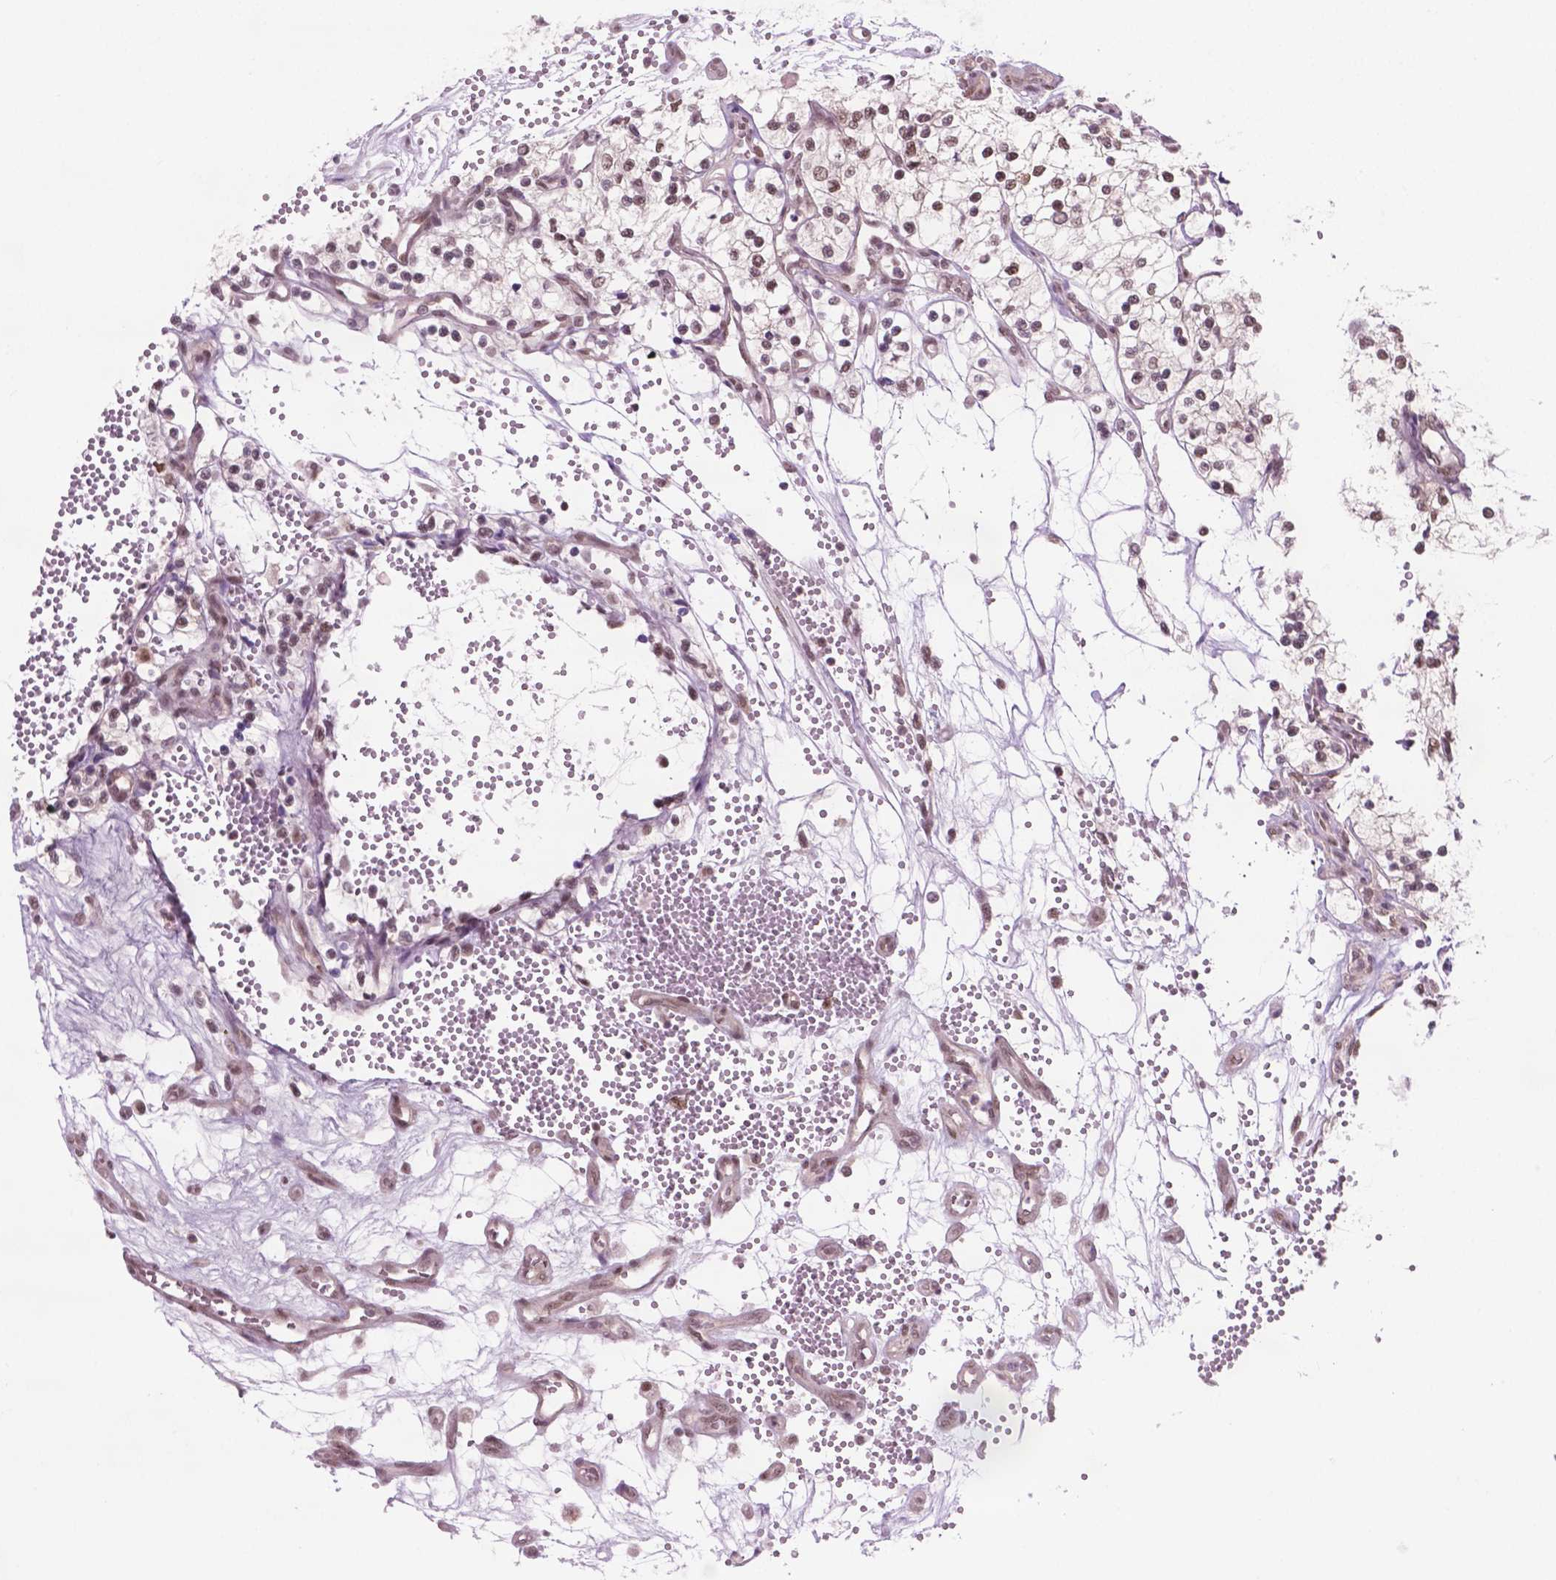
{"staining": {"intensity": "weak", "quantity": ">75%", "location": "nuclear"}, "tissue": "renal cancer", "cell_type": "Tumor cells", "image_type": "cancer", "snomed": [{"axis": "morphology", "description": "Adenocarcinoma, NOS"}, {"axis": "topography", "description": "Kidney"}], "caption": "Protein staining demonstrates weak nuclear positivity in approximately >75% of tumor cells in renal cancer.", "gene": "PHAX", "patient": {"sex": "female", "age": 69}}